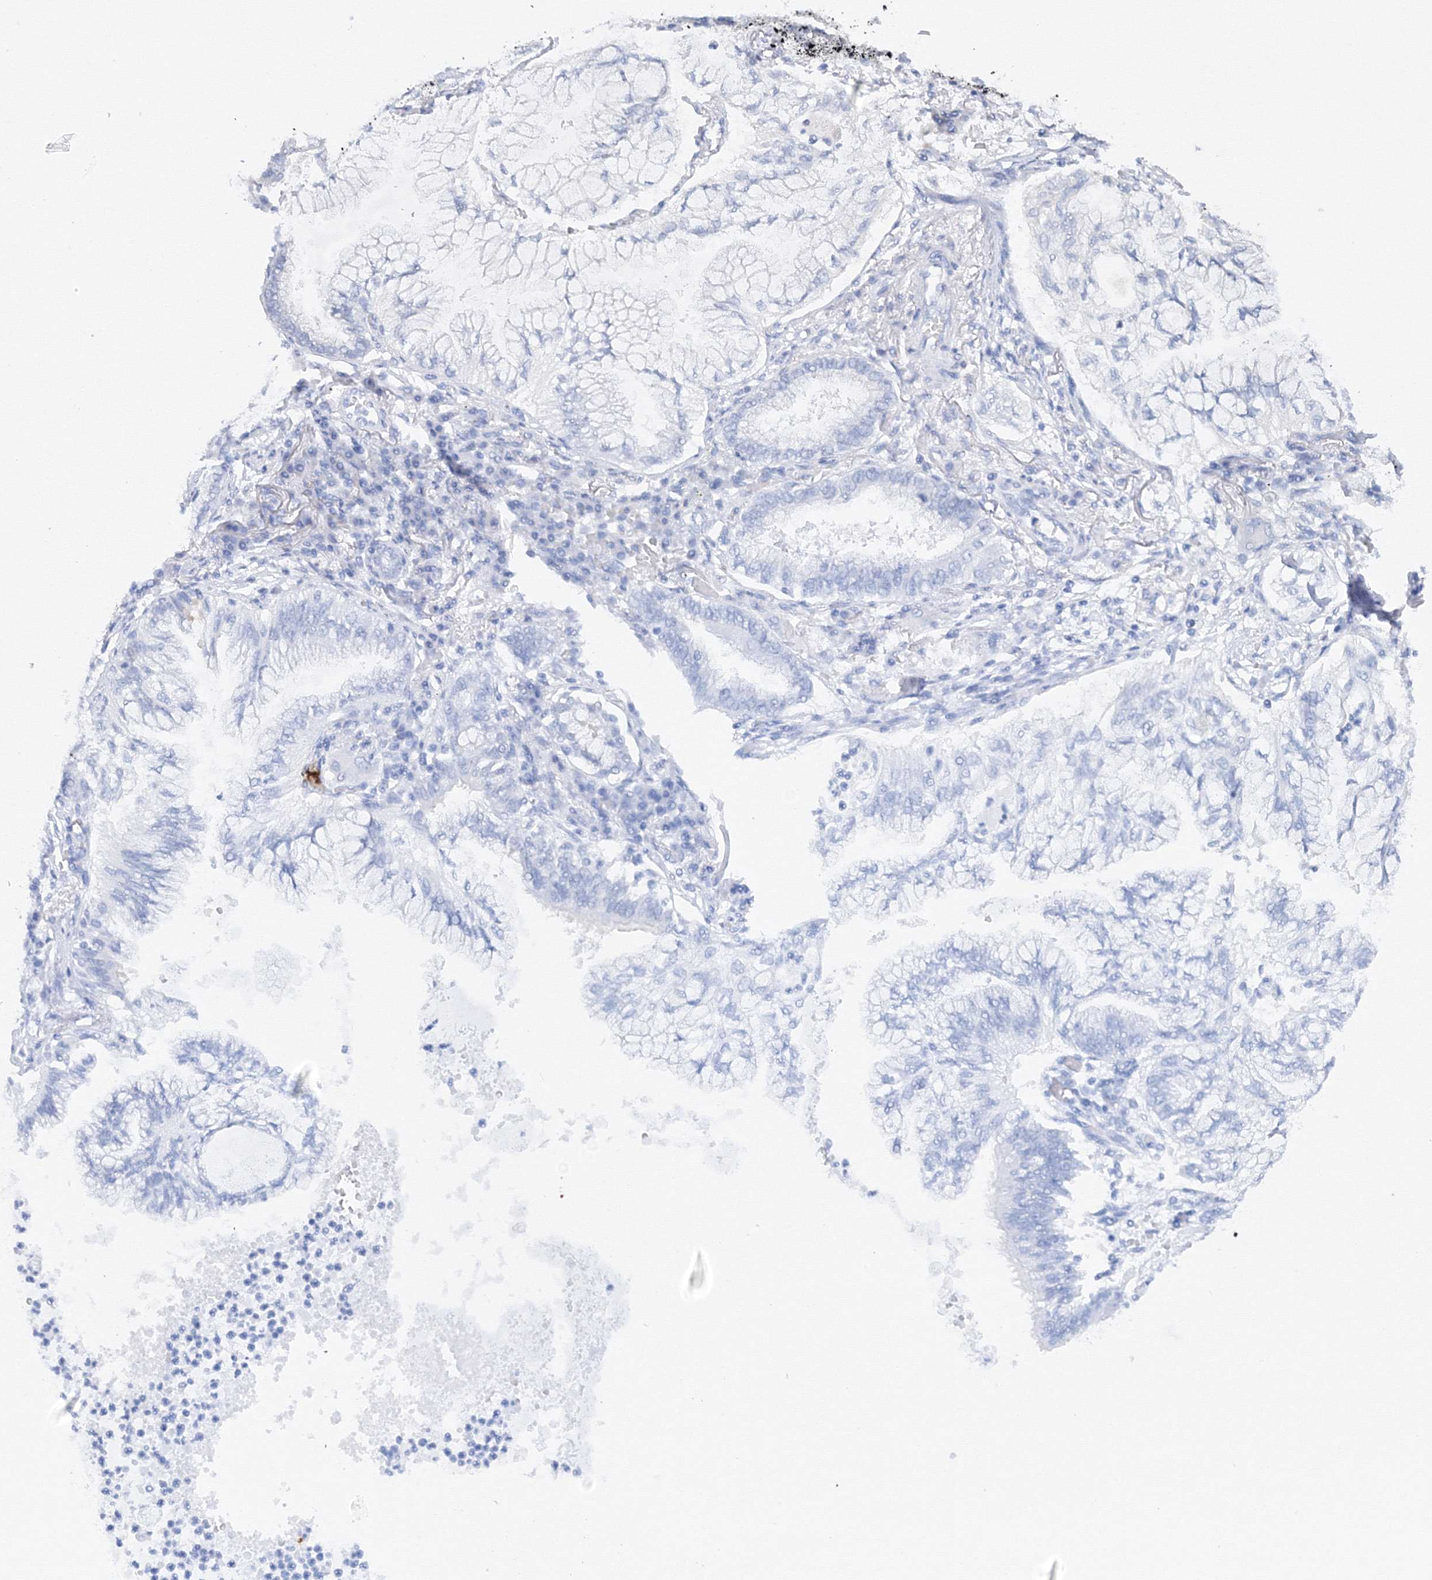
{"staining": {"intensity": "negative", "quantity": "none", "location": "none"}, "tissue": "lung cancer", "cell_type": "Tumor cells", "image_type": "cancer", "snomed": [{"axis": "morphology", "description": "Adenocarcinoma, NOS"}, {"axis": "topography", "description": "Lung"}], "caption": "IHC micrograph of human adenocarcinoma (lung) stained for a protein (brown), which demonstrates no staining in tumor cells.", "gene": "TAMM41", "patient": {"sex": "female", "age": 70}}